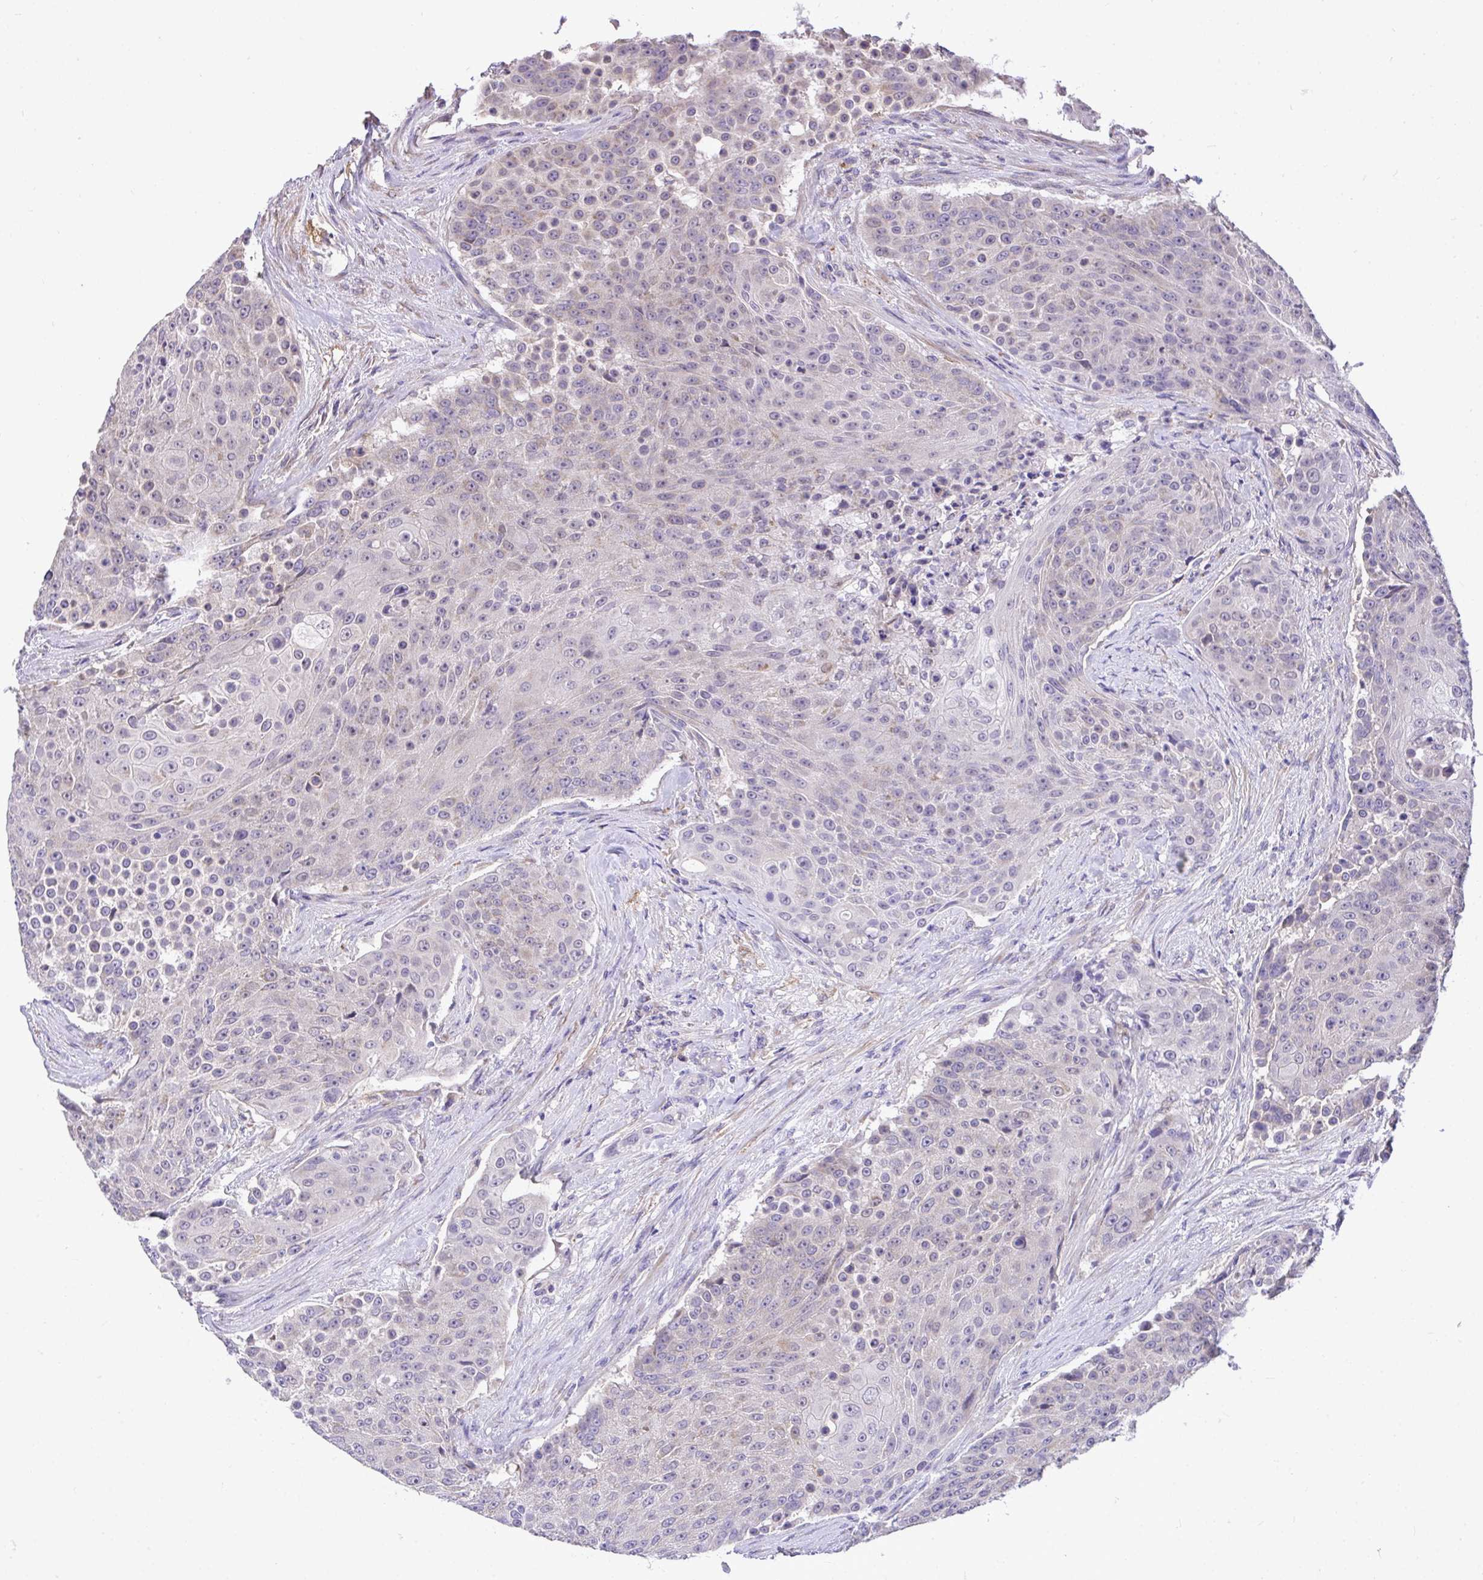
{"staining": {"intensity": "weak", "quantity": "25%-75%", "location": "cytoplasmic/membranous"}, "tissue": "urothelial cancer", "cell_type": "Tumor cells", "image_type": "cancer", "snomed": [{"axis": "morphology", "description": "Urothelial carcinoma, High grade"}, {"axis": "topography", "description": "Urinary bladder"}], "caption": "High-power microscopy captured an IHC histopathology image of high-grade urothelial carcinoma, revealing weak cytoplasmic/membranous staining in about 25%-75% of tumor cells.", "gene": "MPC2", "patient": {"sex": "female", "age": 63}}